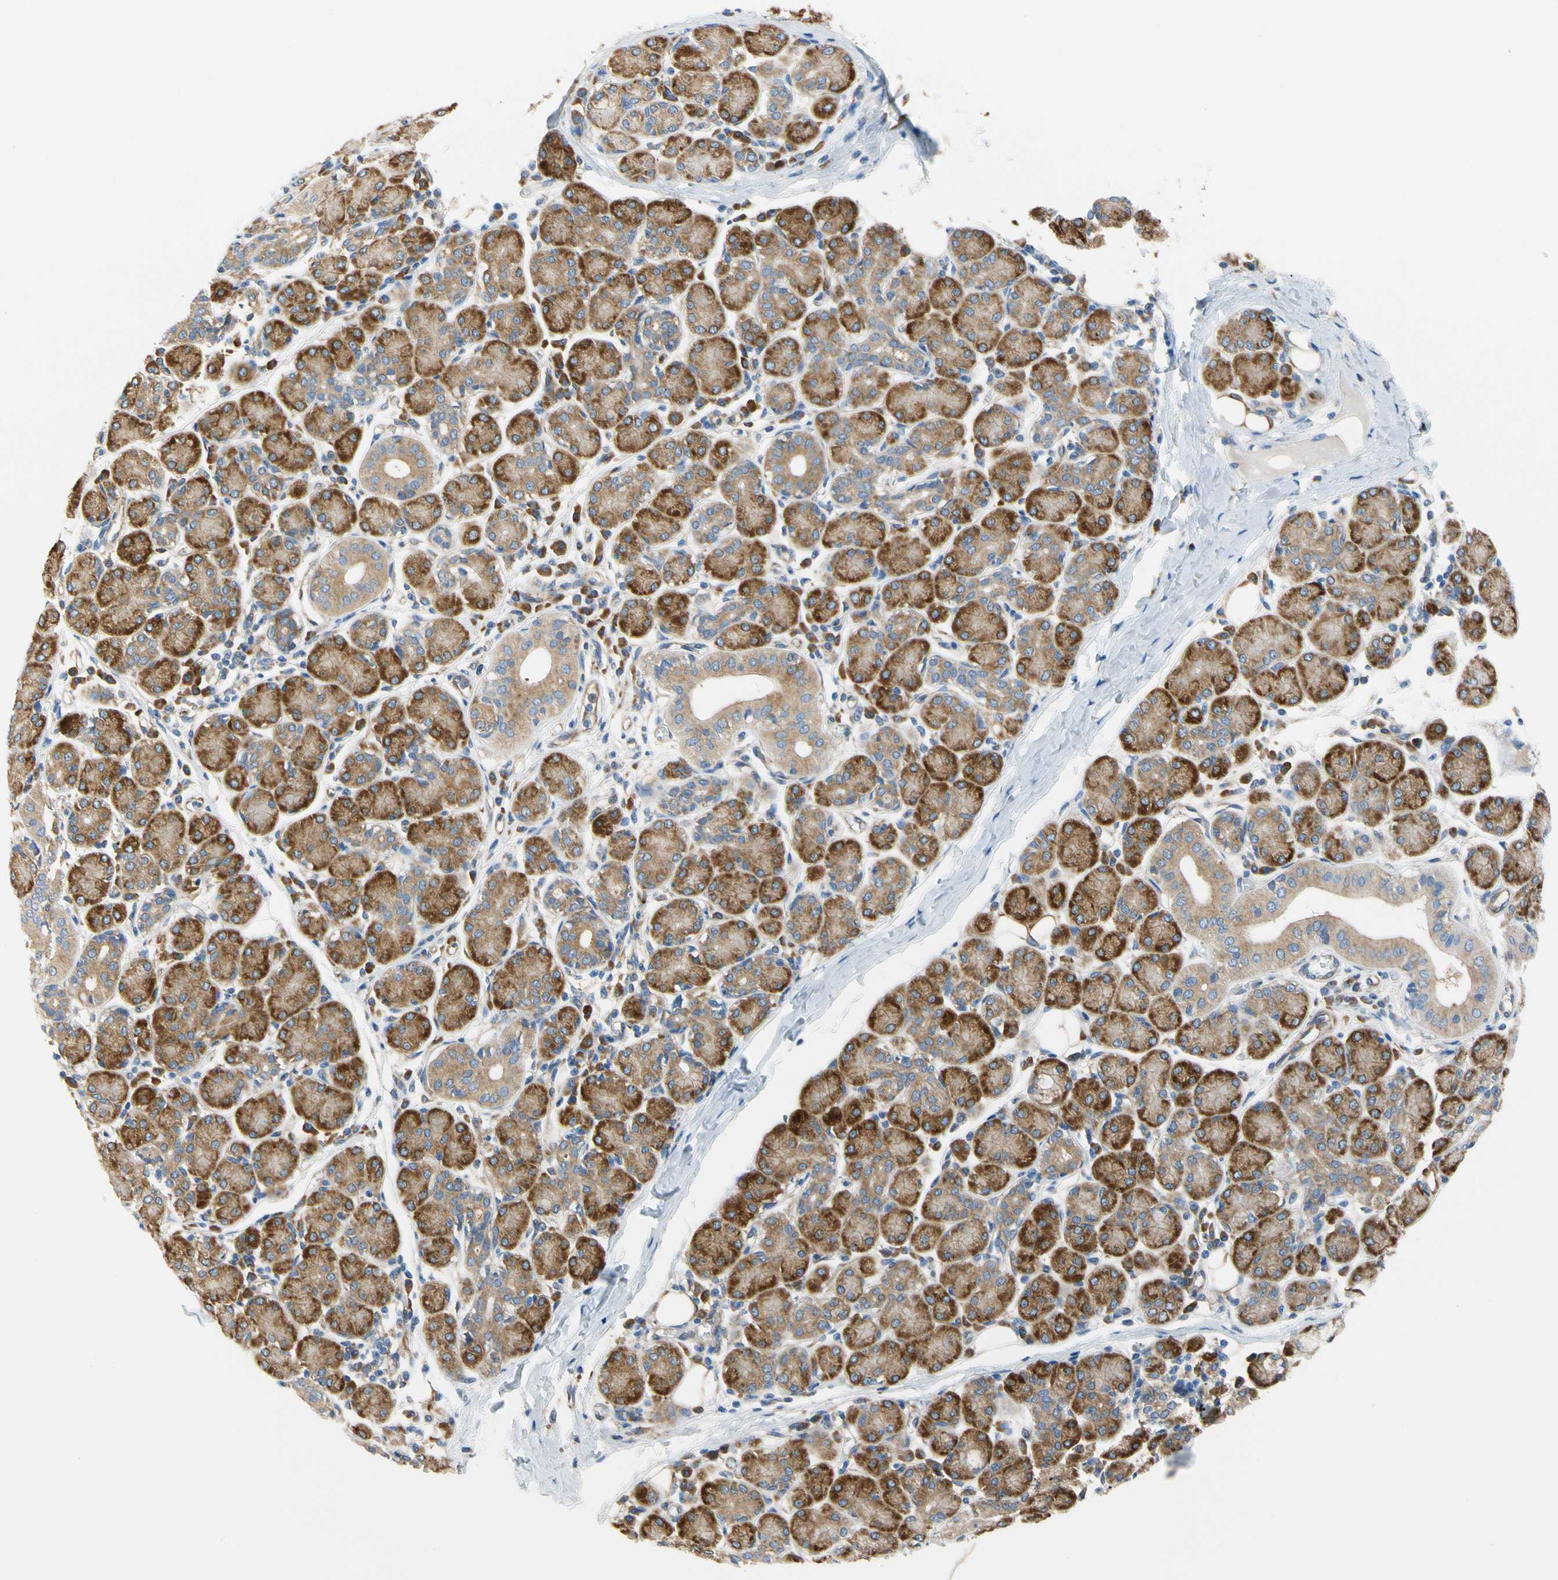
{"staining": {"intensity": "moderate", "quantity": ">75%", "location": "cytoplasmic/membranous"}, "tissue": "salivary gland", "cell_type": "Glandular cells", "image_type": "normal", "snomed": [{"axis": "morphology", "description": "Normal tissue, NOS"}, {"axis": "morphology", "description": "Inflammation, NOS"}, {"axis": "topography", "description": "Lymph node"}, {"axis": "topography", "description": "Salivary gland"}], "caption": "IHC of normal human salivary gland shows medium levels of moderate cytoplasmic/membranous staining in approximately >75% of glandular cells. (DAB = brown stain, brightfield microscopy at high magnification).", "gene": "GPHN", "patient": {"sex": "male", "age": 3}}